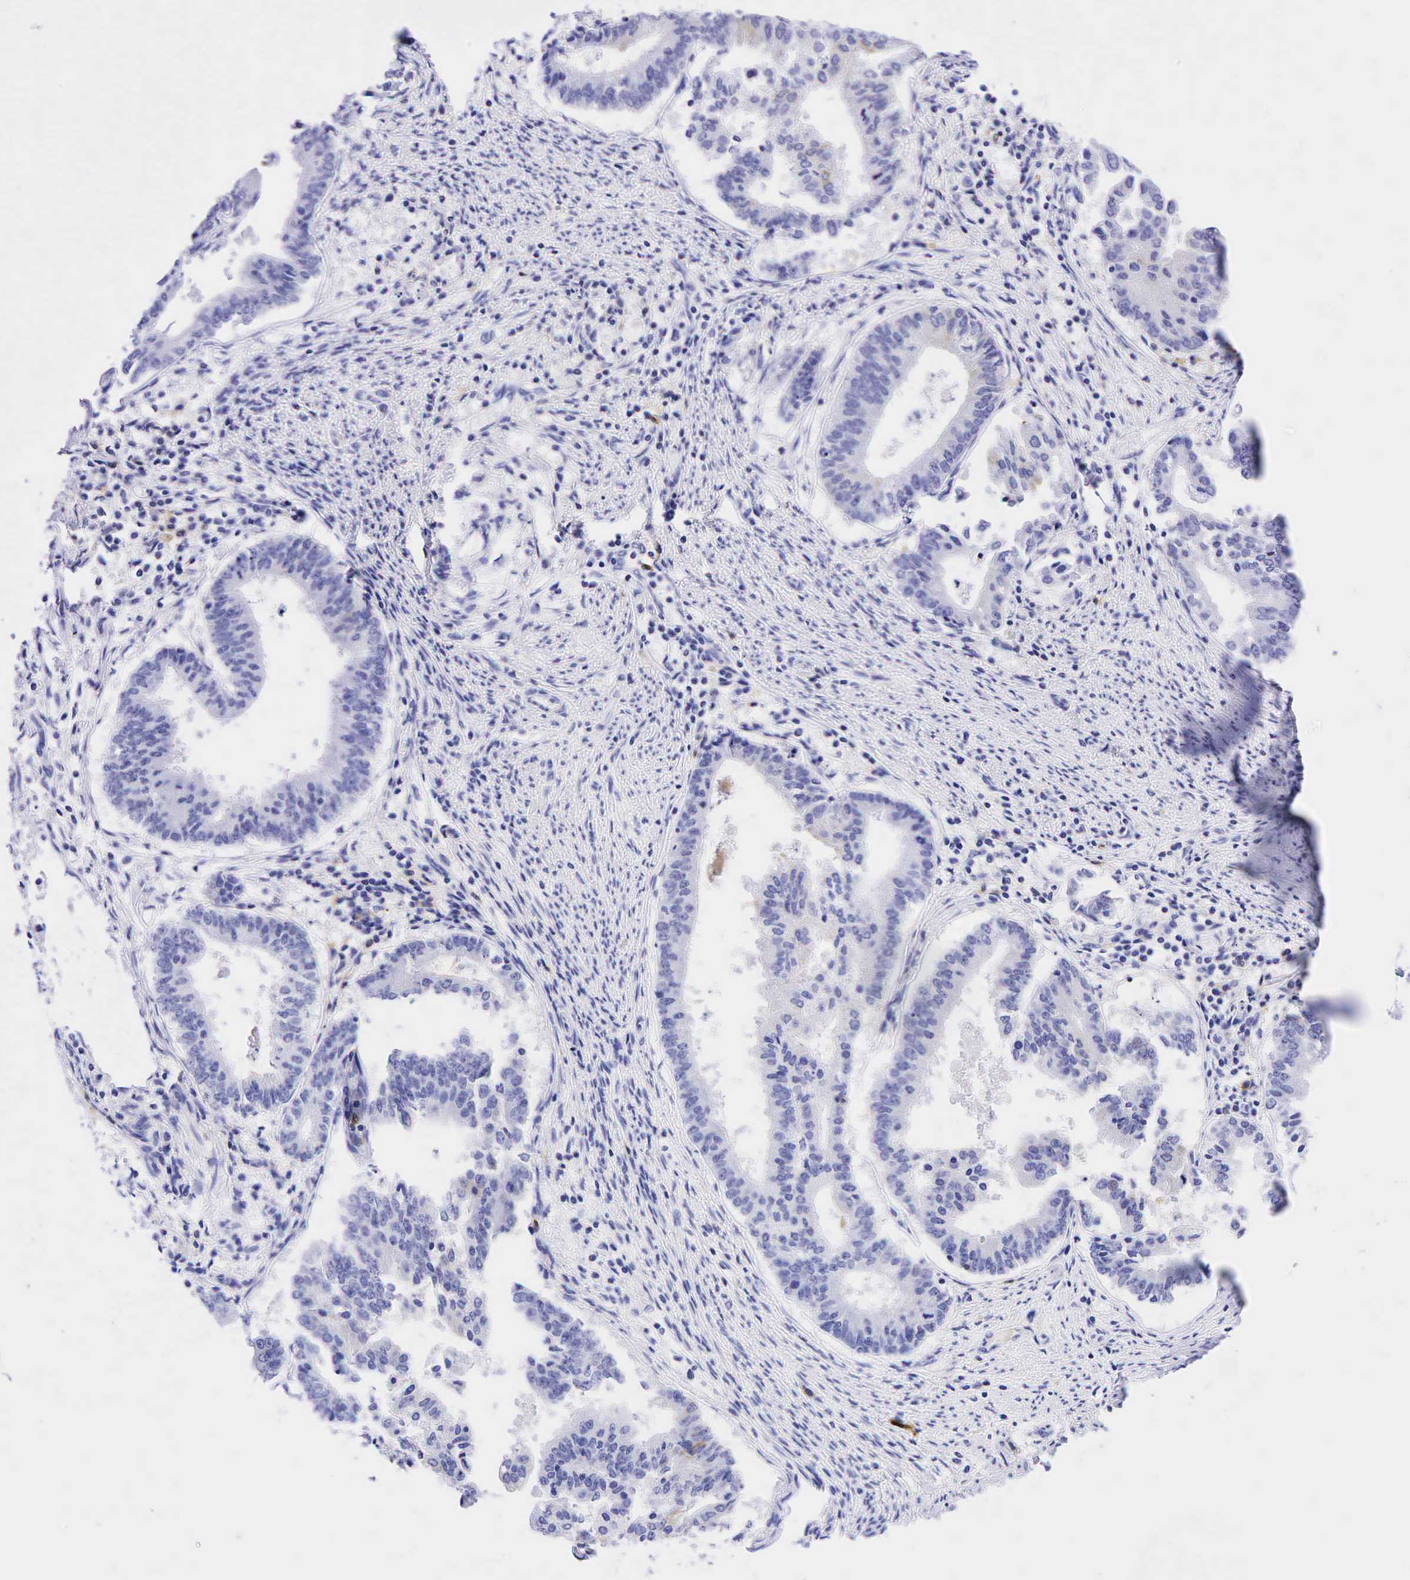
{"staining": {"intensity": "negative", "quantity": "none", "location": "none"}, "tissue": "endometrial cancer", "cell_type": "Tumor cells", "image_type": "cancer", "snomed": [{"axis": "morphology", "description": "Adenocarcinoma, NOS"}, {"axis": "topography", "description": "Endometrium"}], "caption": "Human endometrial adenocarcinoma stained for a protein using immunohistochemistry demonstrates no positivity in tumor cells.", "gene": "TNFRSF8", "patient": {"sex": "female", "age": 63}}